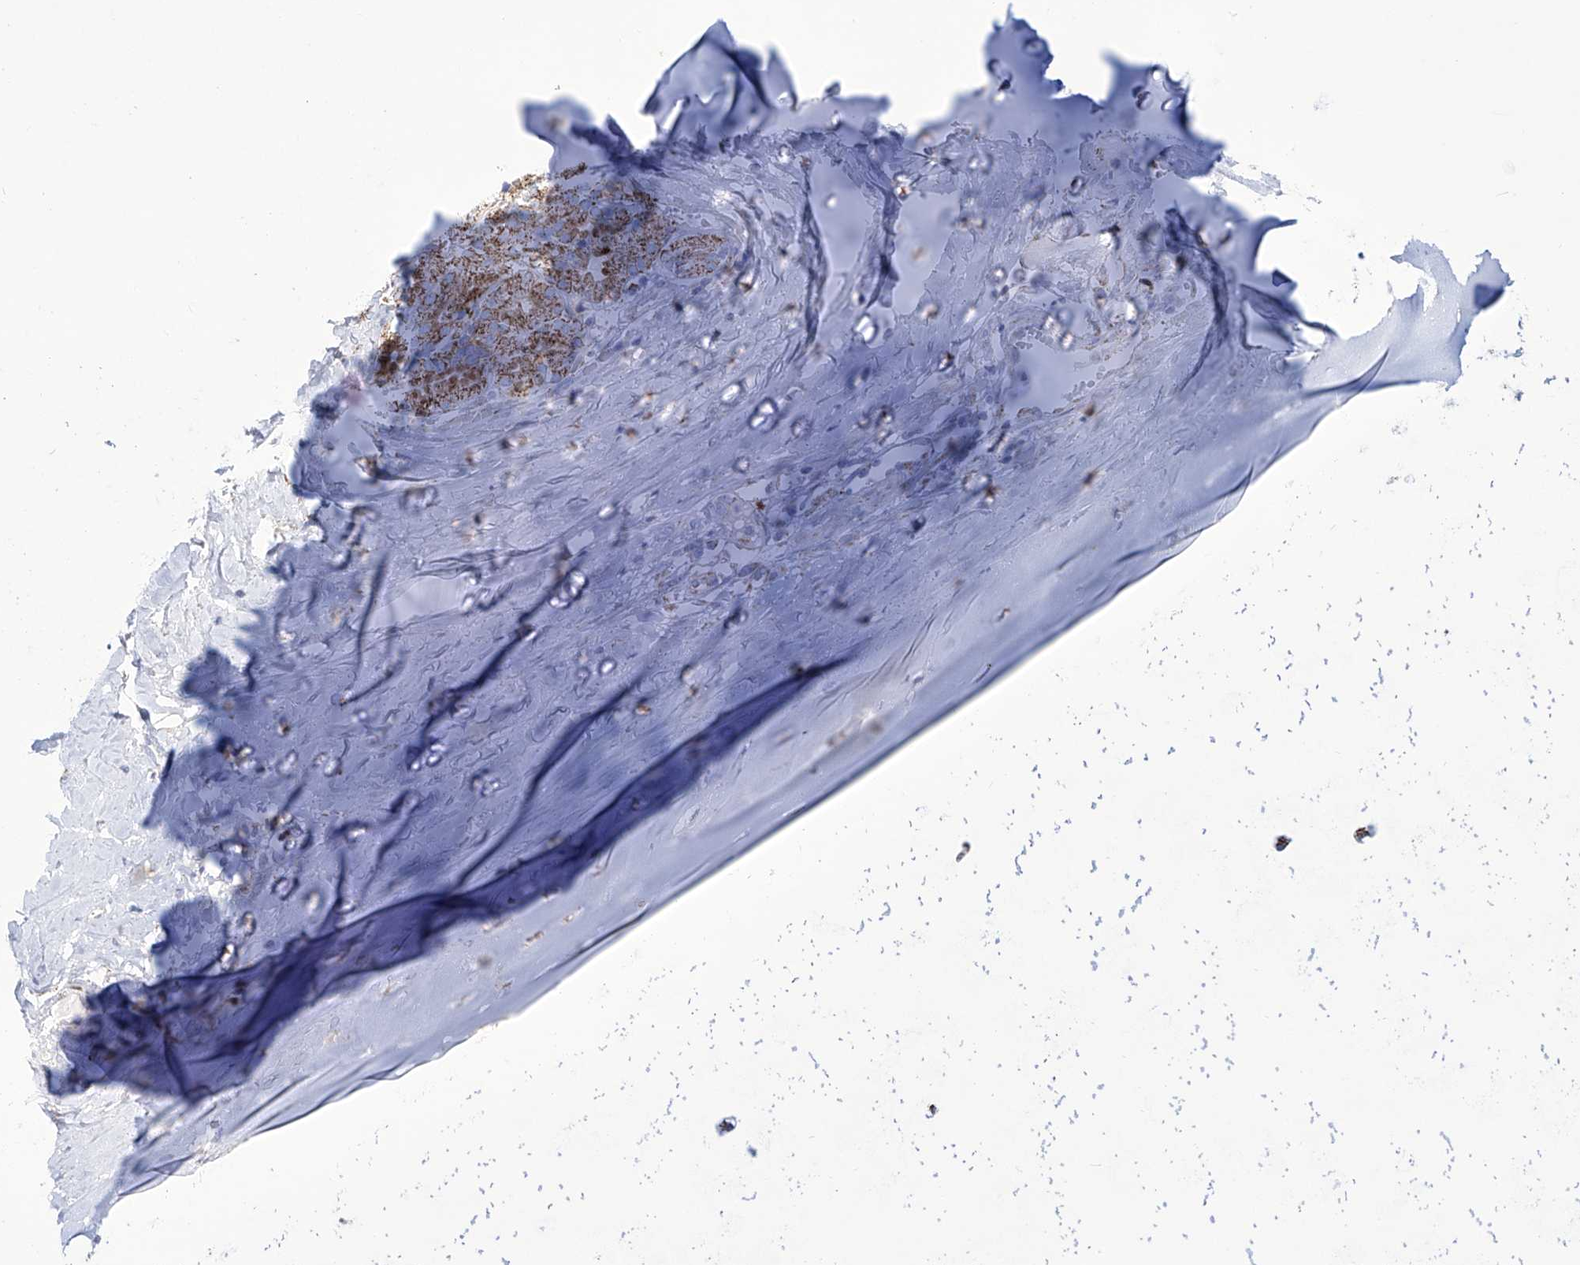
{"staining": {"intensity": "negative", "quantity": "none", "location": "none"}, "tissue": "adipose tissue", "cell_type": "Adipocytes", "image_type": "normal", "snomed": [{"axis": "morphology", "description": "Normal tissue, NOS"}, {"axis": "morphology", "description": "Basal cell carcinoma"}, {"axis": "topography", "description": "Cartilage tissue"}, {"axis": "topography", "description": "Nasopharynx"}, {"axis": "topography", "description": "Oral tissue"}], "caption": "This is a image of IHC staining of normal adipose tissue, which shows no expression in adipocytes.", "gene": "ALDH6A1", "patient": {"sex": "female", "age": 77}}